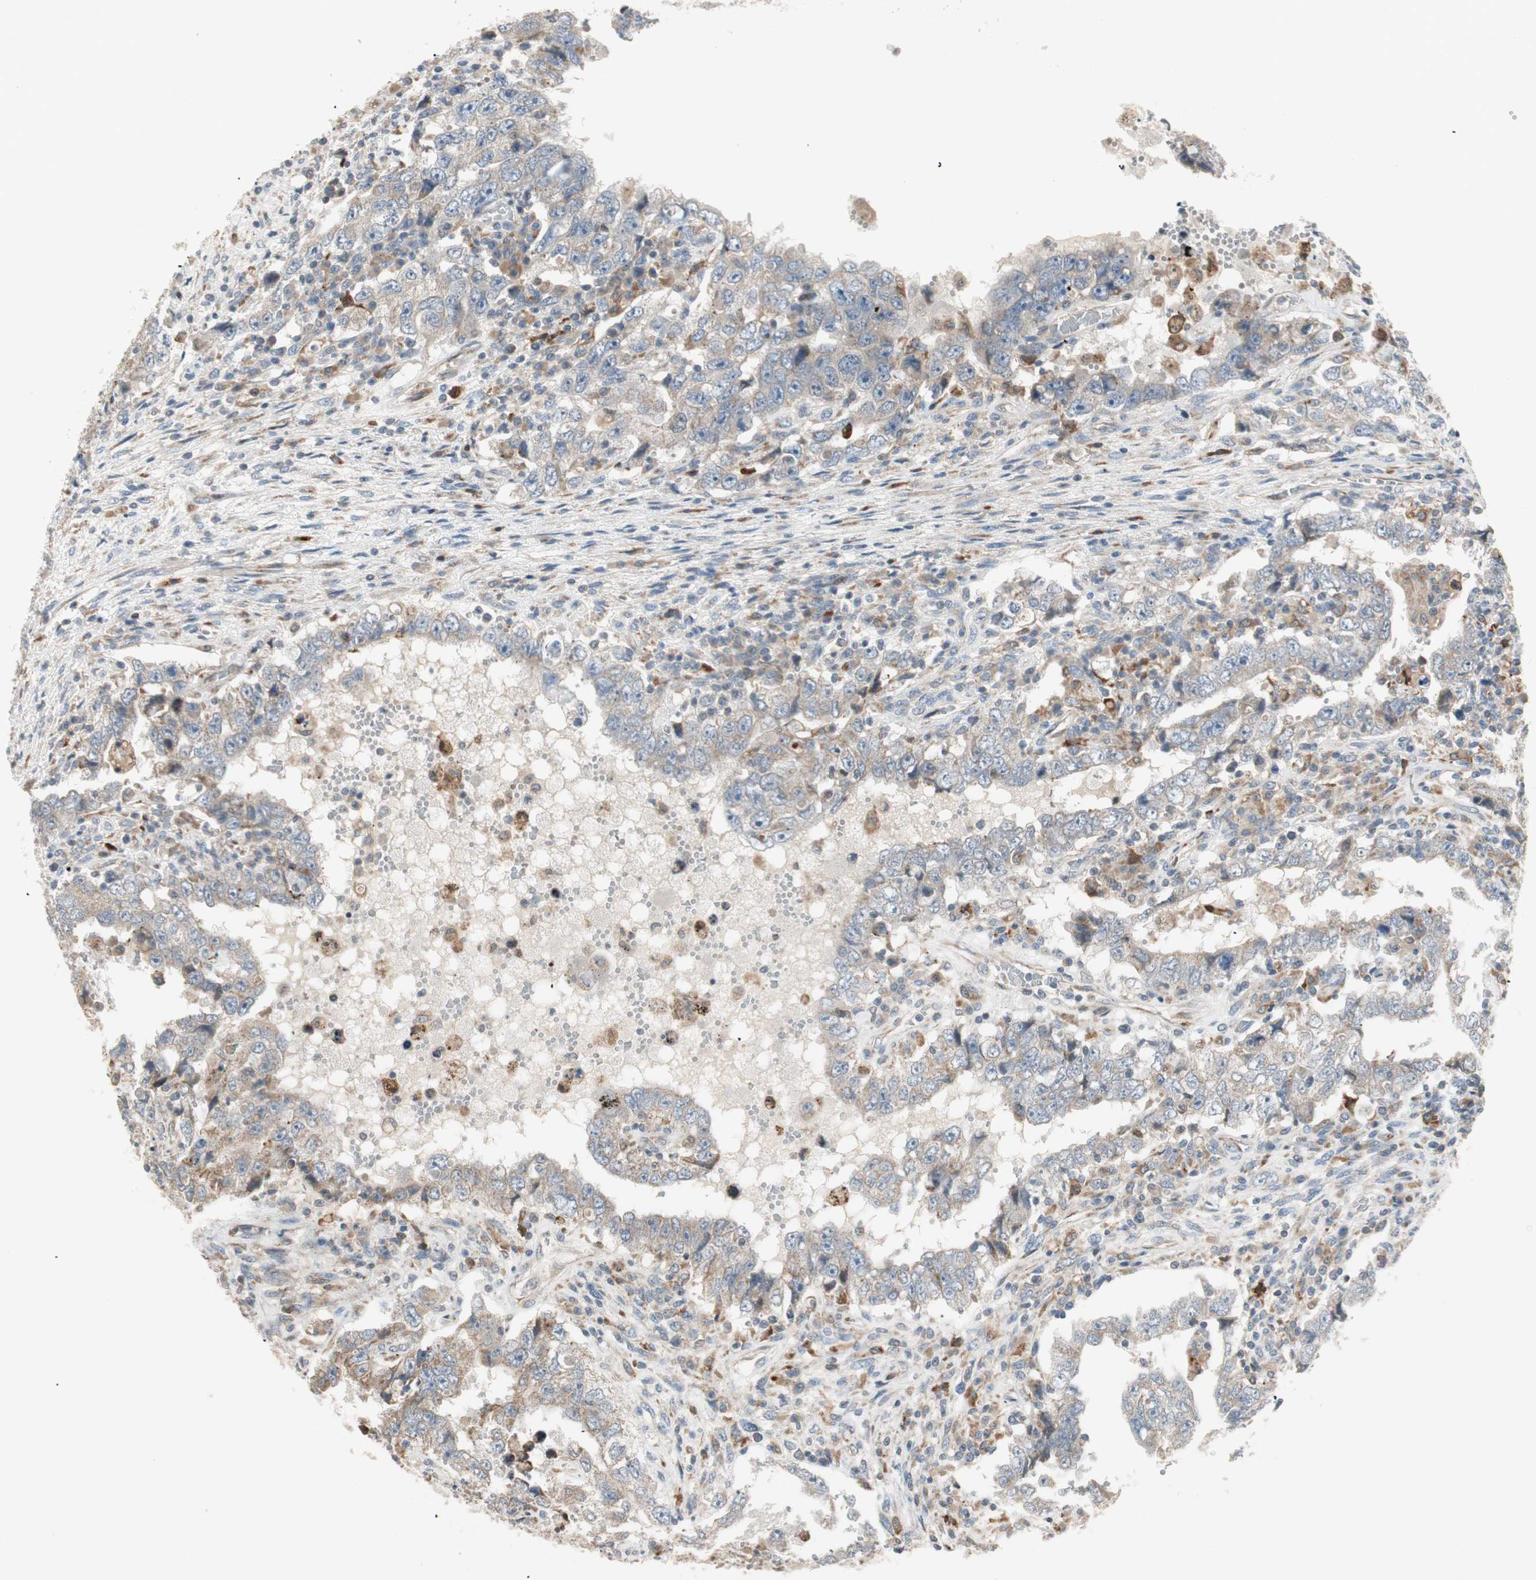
{"staining": {"intensity": "weak", "quantity": "<25%", "location": "cytoplasmic/membranous"}, "tissue": "testis cancer", "cell_type": "Tumor cells", "image_type": "cancer", "snomed": [{"axis": "morphology", "description": "Carcinoma, Embryonal, NOS"}, {"axis": "topography", "description": "Testis"}], "caption": "An immunohistochemistry image of embryonal carcinoma (testis) is shown. There is no staining in tumor cells of embryonal carcinoma (testis). (DAB (3,3'-diaminobenzidine) immunohistochemistry (IHC), high magnification).", "gene": "SFRP1", "patient": {"sex": "male", "age": 26}}